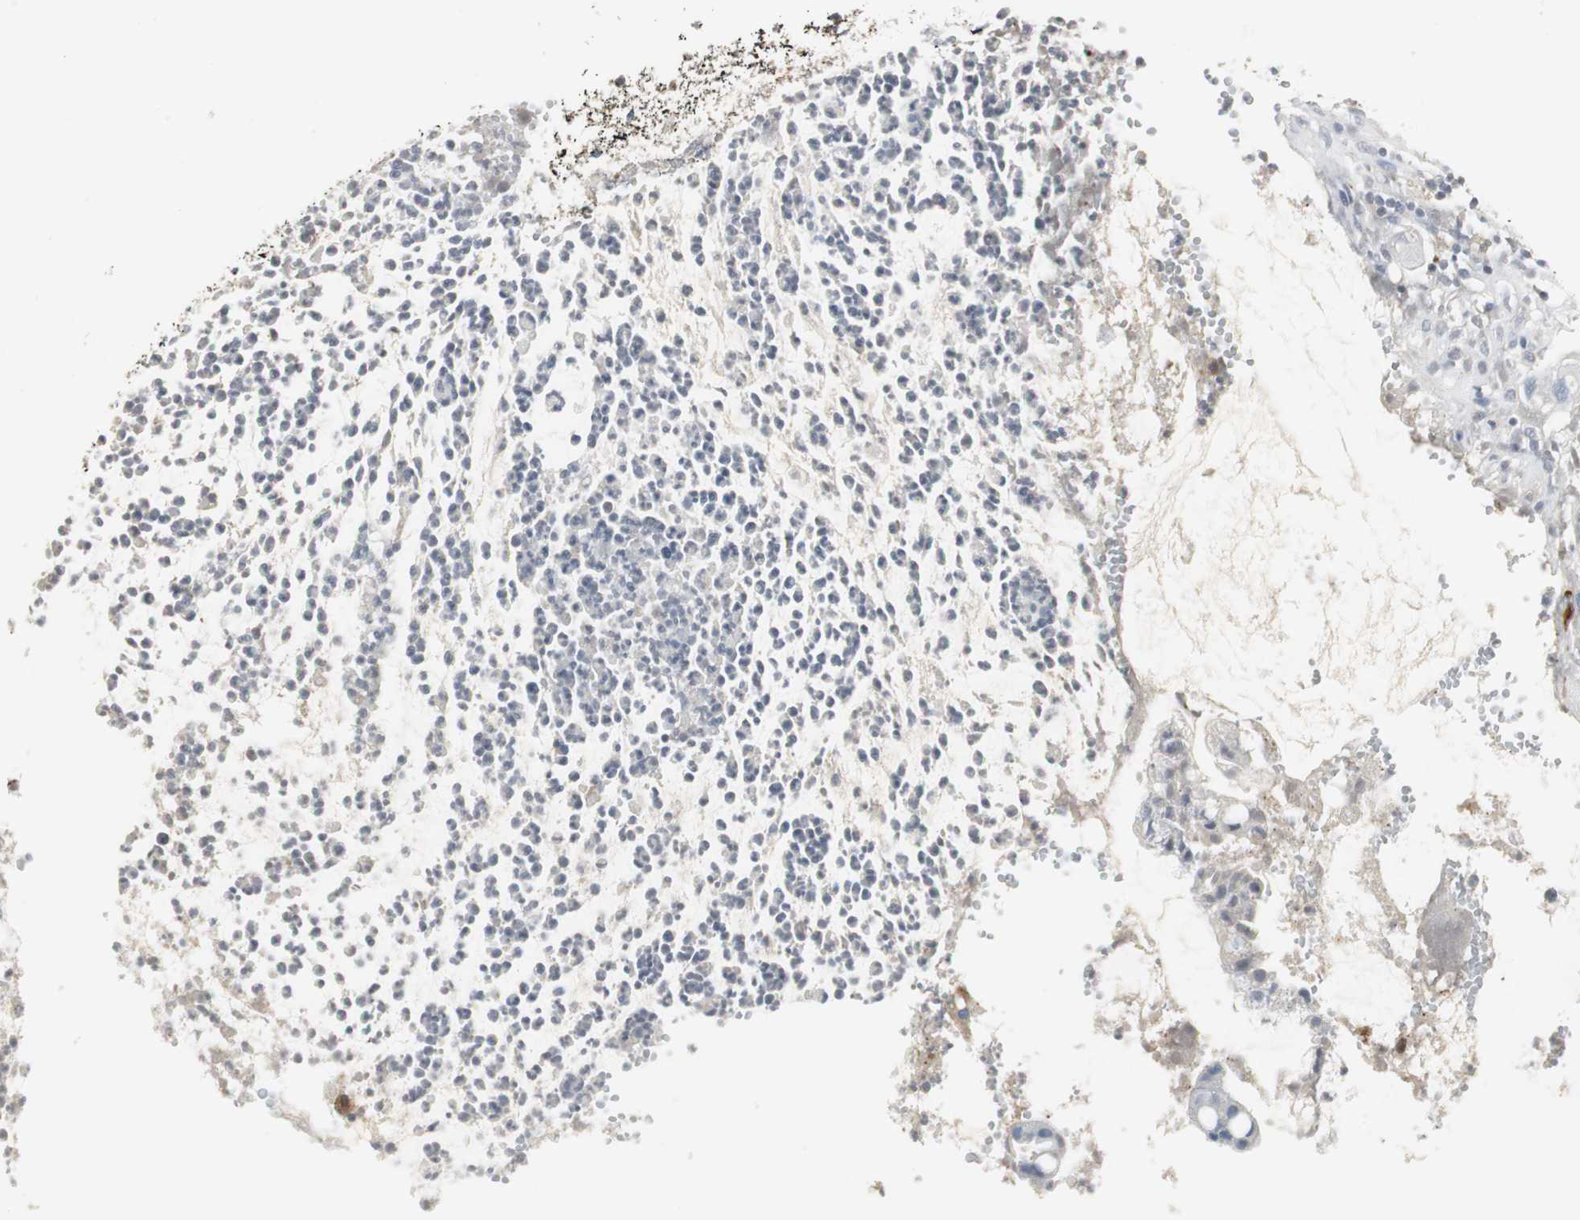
{"staining": {"intensity": "negative", "quantity": "none", "location": "none"}, "tissue": "colorectal cancer", "cell_type": "Tumor cells", "image_type": "cancer", "snomed": [{"axis": "morphology", "description": "Adenocarcinoma, NOS"}, {"axis": "topography", "description": "Colon"}], "caption": "This is an immunohistochemistry micrograph of colorectal adenocarcinoma. There is no expression in tumor cells.", "gene": "PI15", "patient": {"sex": "female", "age": 57}}